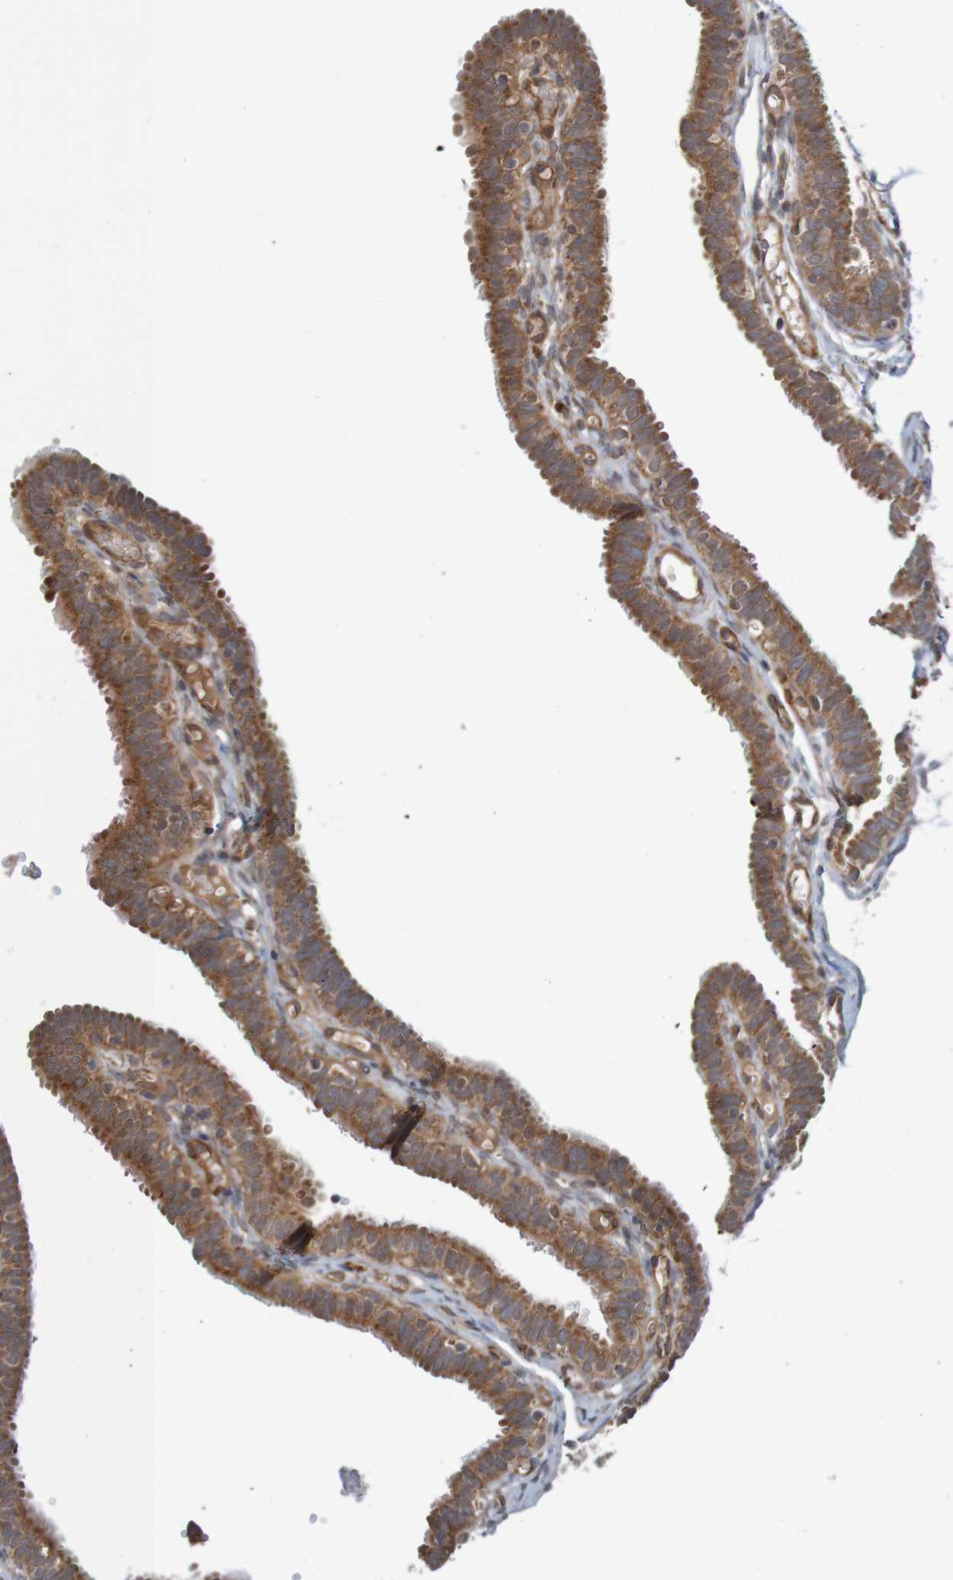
{"staining": {"intensity": "moderate", "quantity": ">75%", "location": "cytoplasmic/membranous"}, "tissue": "fallopian tube", "cell_type": "Glandular cells", "image_type": "normal", "snomed": [{"axis": "morphology", "description": "Normal tissue, NOS"}, {"axis": "topography", "description": "Fallopian tube"}, {"axis": "topography", "description": "Placenta"}], "caption": "Moderate cytoplasmic/membranous expression for a protein is appreciated in approximately >75% of glandular cells of benign fallopian tube using immunohistochemistry.", "gene": "MRPL52", "patient": {"sex": "female", "age": 34}}